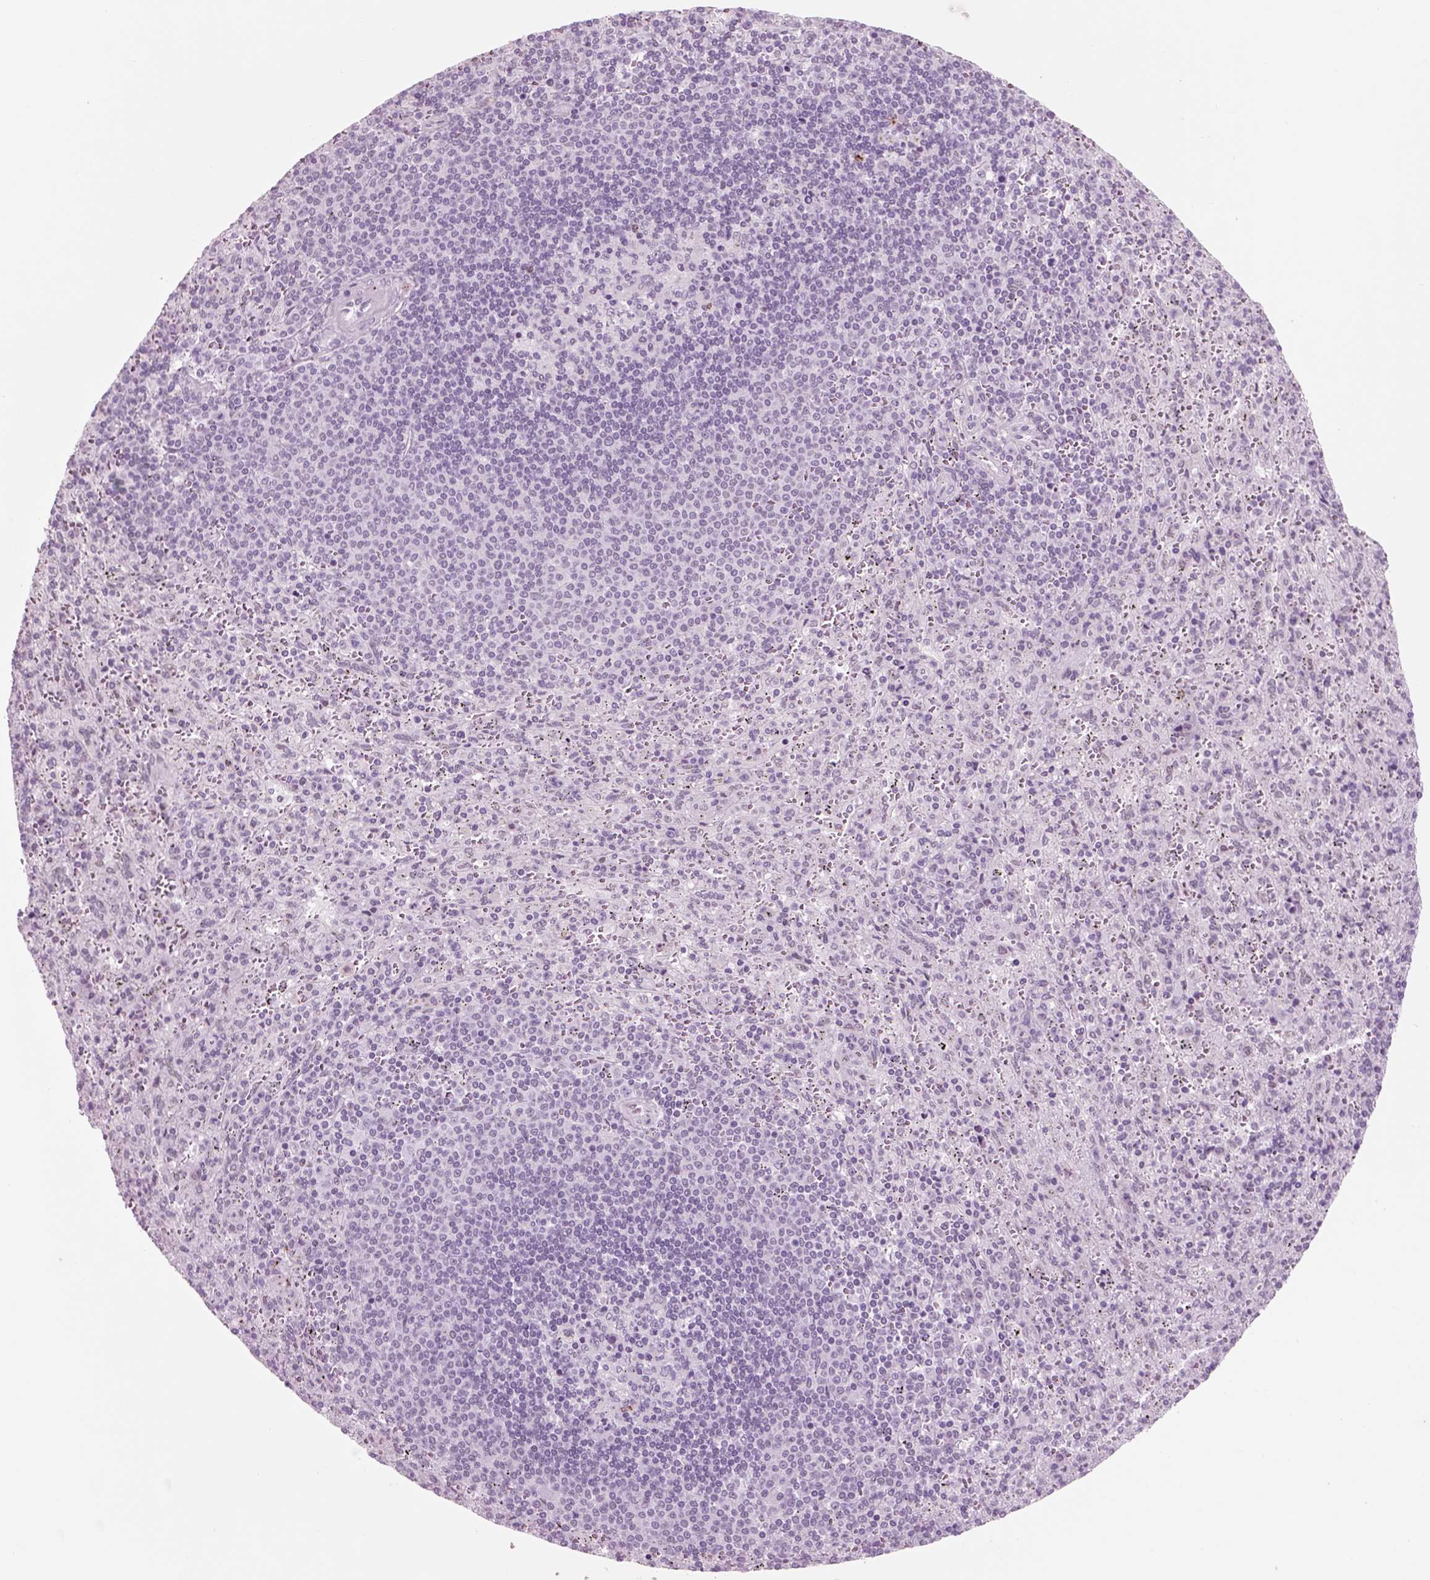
{"staining": {"intensity": "negative", "quantity": "none", "location": "none"}, "tissue": "spleen", "cell_type": "Cells in red pulp", "image_type": "normal", "snomed": [{"axis": "morphology", "description": "Normal tissue, NOS"}, {"axis": "topography", "description": "Spleen"}], "caption": "The photomicrograph reveals no staining of cells in red pulp in benign spleen. (DAB (3,3'-diaminobenzidine) IHC, high magnification).", "gene": "CHGB", "patient": {"sex": "male", "age": 57}}